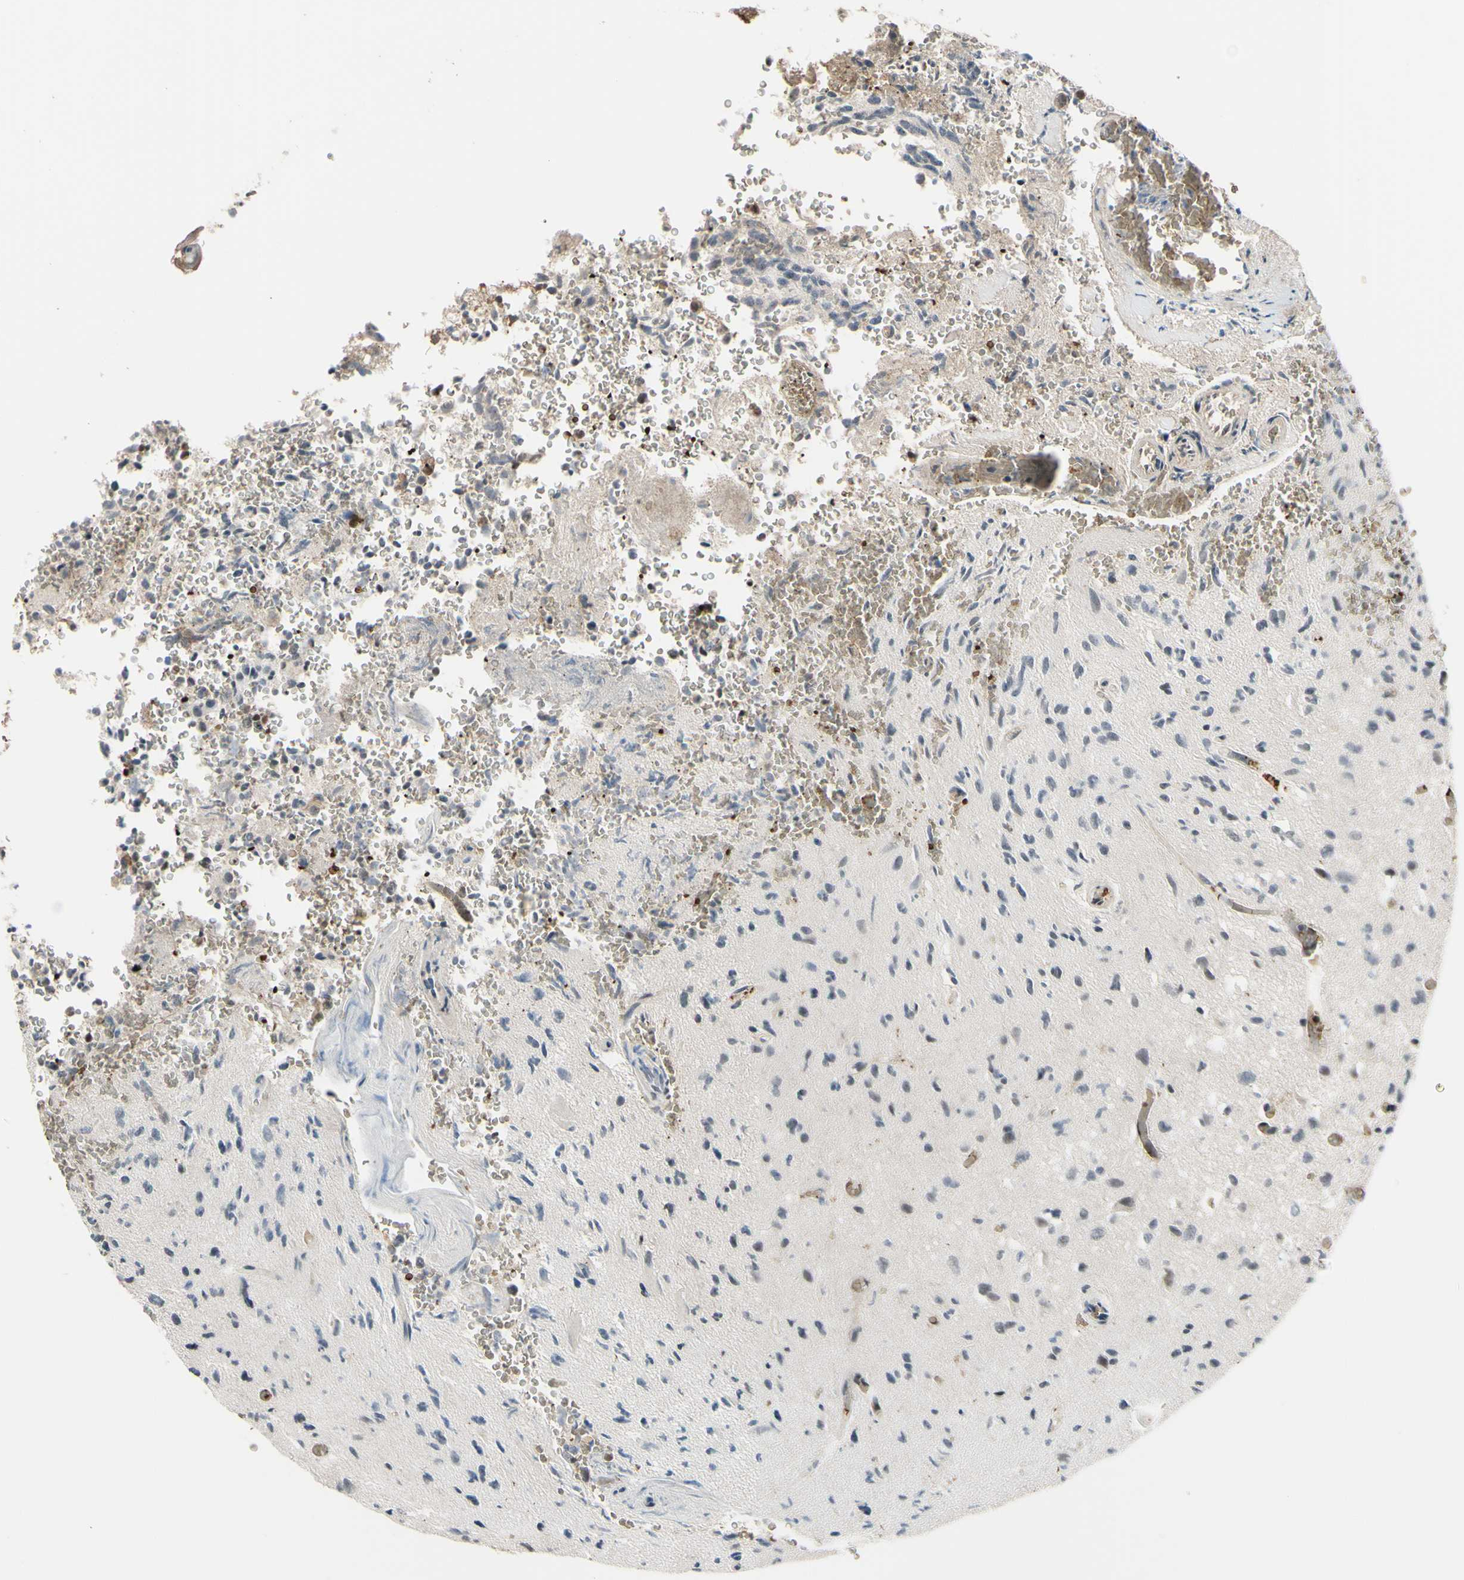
{"staining": {"intensity": "weak", "quantity": "<25%", "location": "nuclear"}, "tissue": "glioma", "cell_type": "Tumor cells", "image_type": "cancer", "snomed": [{"axis": "morphology", "description": "Glioma, malignant, High grade"}, {"axis": "topography", "description": "pancreas cauda"}], "caption": "Glioma stained for a protein using immunohistochemistry (IHC) reveals no positivity tumor cells.", "gene": "THAP12", "patient": {"sex": "male", "age": 60}}